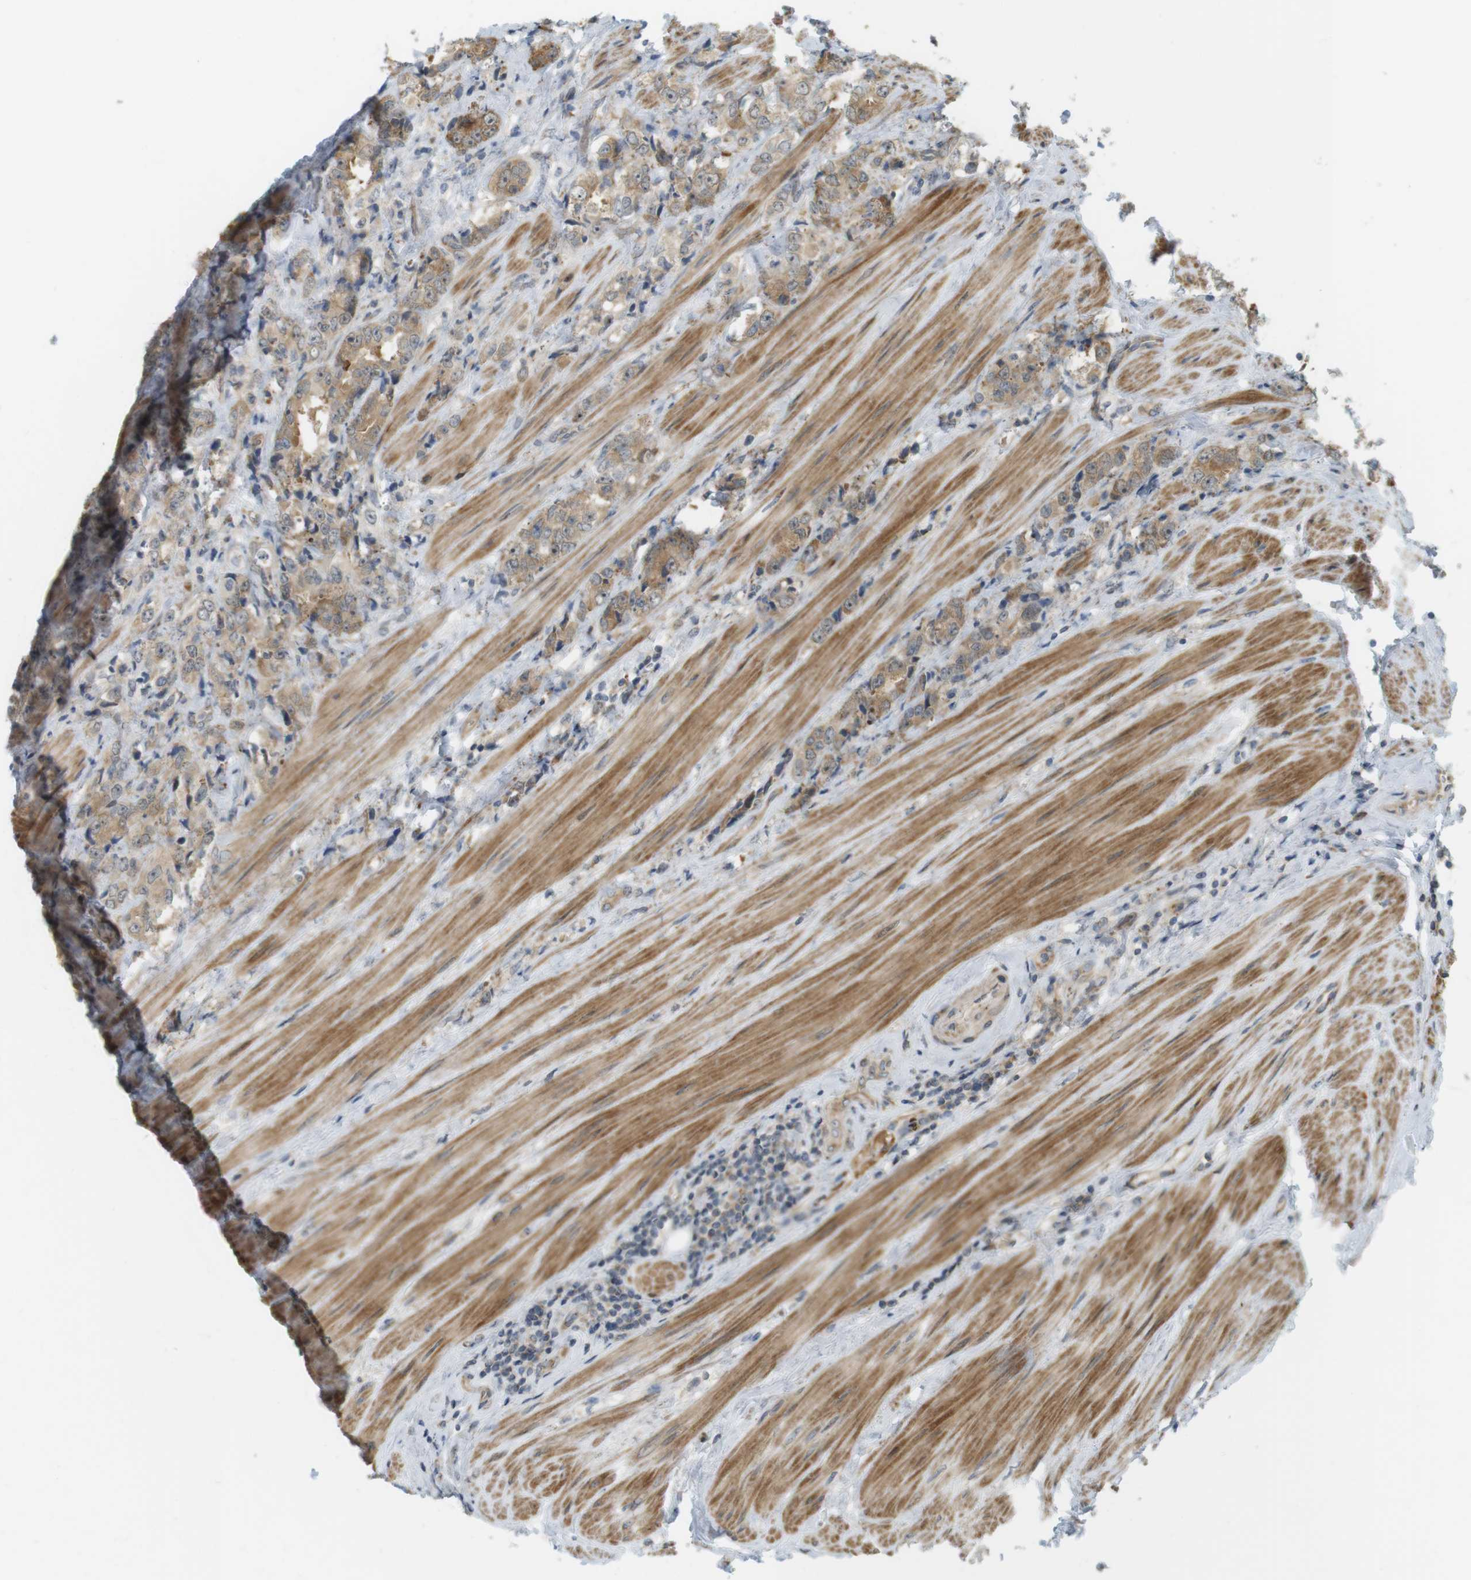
{"staining": {"intensity": "moderate", "quantity": "25%-75%", "location": "cytoplasmic/membranous,nuclear"}, "tissue": "prostate cancer", "cell_type": "Tumor cells", "image_type": "cancer", "snomed": [{"axis": "morphology", "description": "Adenocarcinoma, High grade"}, {"axis": "topography", "description": "Prostate"}], "caption": "Prostate cancer tissue reveals moderate cytoplasmic/membranous and nuclear positivity in about 25%-75% of tumor cells, visualized by immunohistochemistry.", "gene": "PA2G4", "patient": {"sex": "male", "age": 61}}